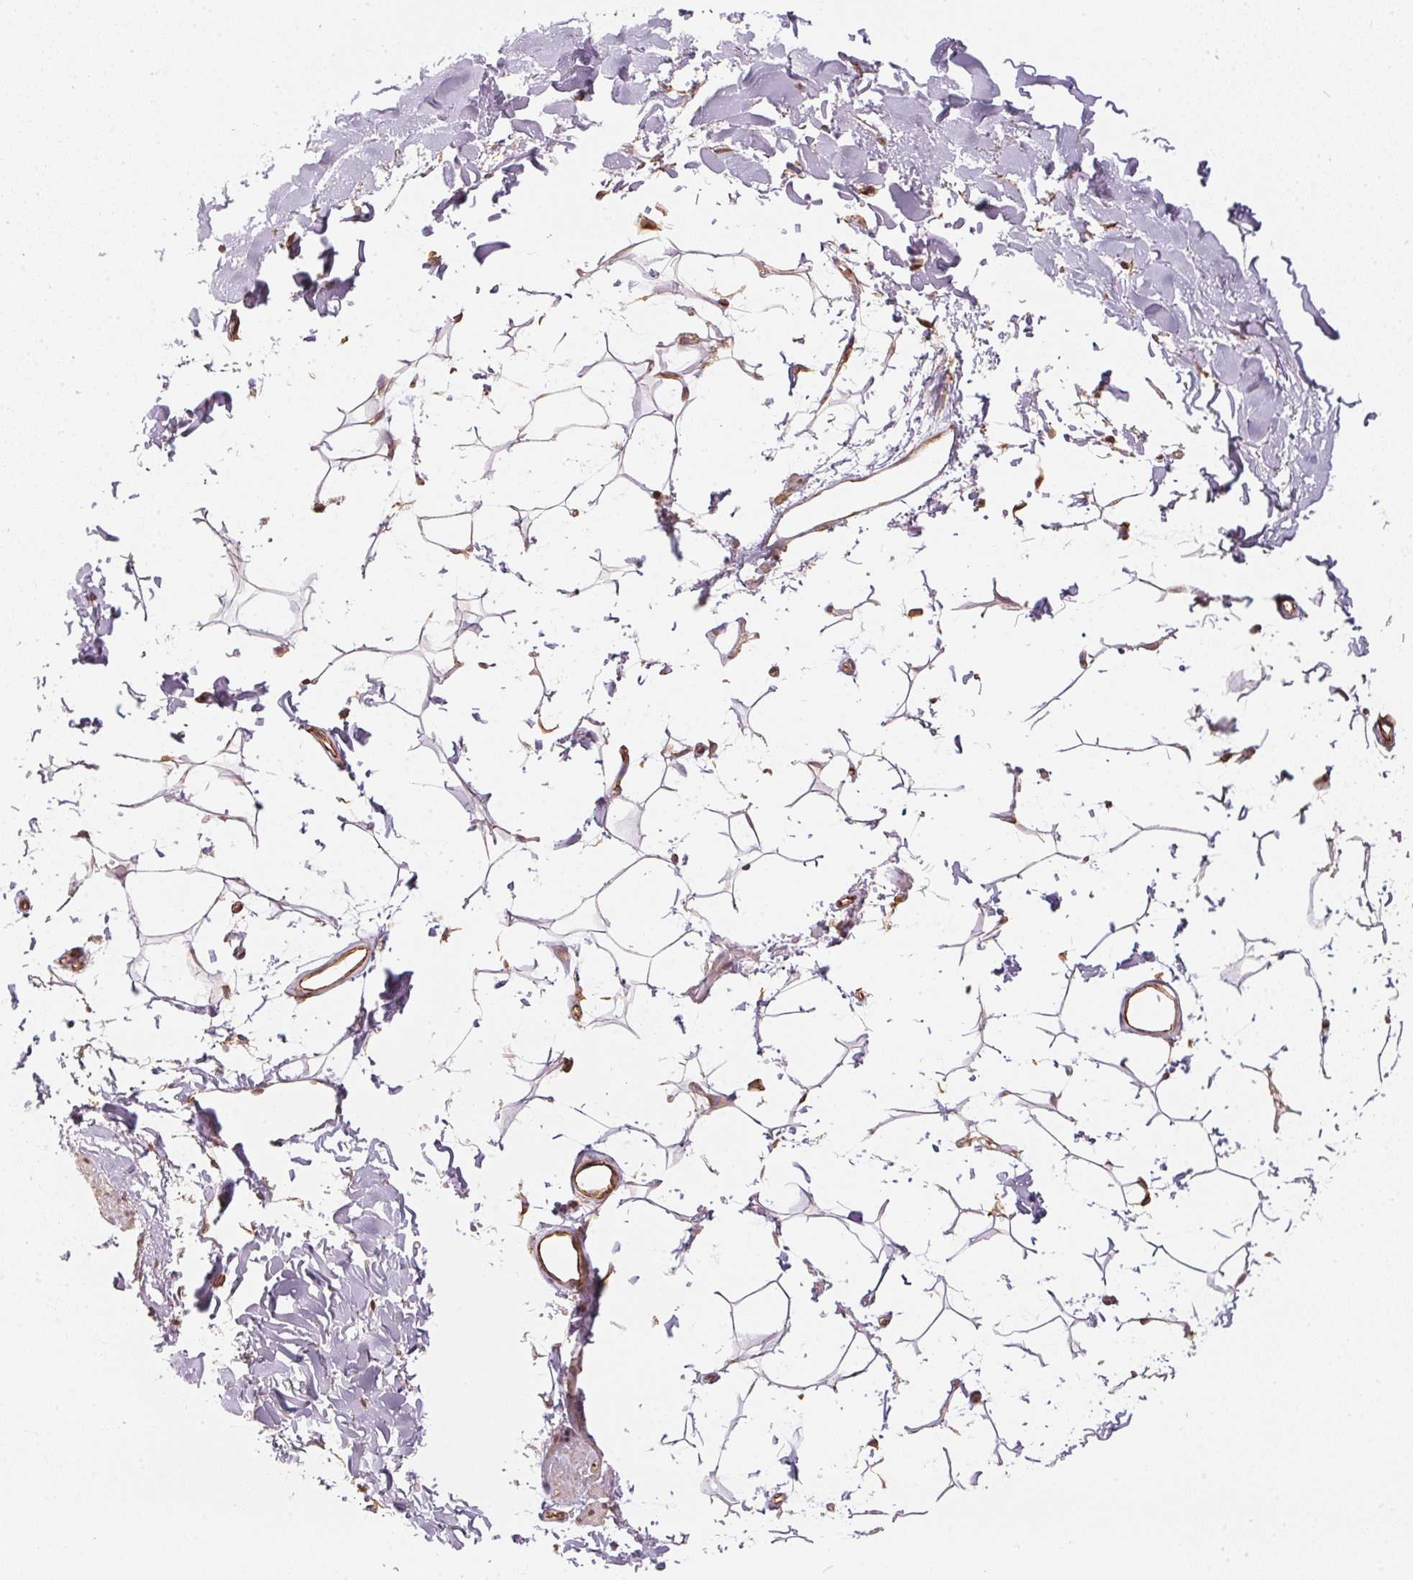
{"staining": {"intensity": "strong", "quantity": "25%-75%", "location": "cytoplasmic/membranous"}, "tissue": "adipose tissue", "cell_type": "Adipocytes", "image_type": "normal", "snomed": [{"axis": "morphology", "description": "Normal tissue, NOS"}, {"axis": "topography", "description": "Cartilage tissue"}, {"axis": "topography", "description": "Bronchus"}], "caption": "A high amount of strong cytoplasmic/membranous positivity is identified in about 25%-75% of adipocytes in benign adipose tissue. The staining was performed using DAB (3,3'-diaminobenzidine), with brown indicating positive protein expression. Nuclei are stained blue with hematoxylin.", "gene": "STRN4", "patient": {"sex": "female", "age": 79}}